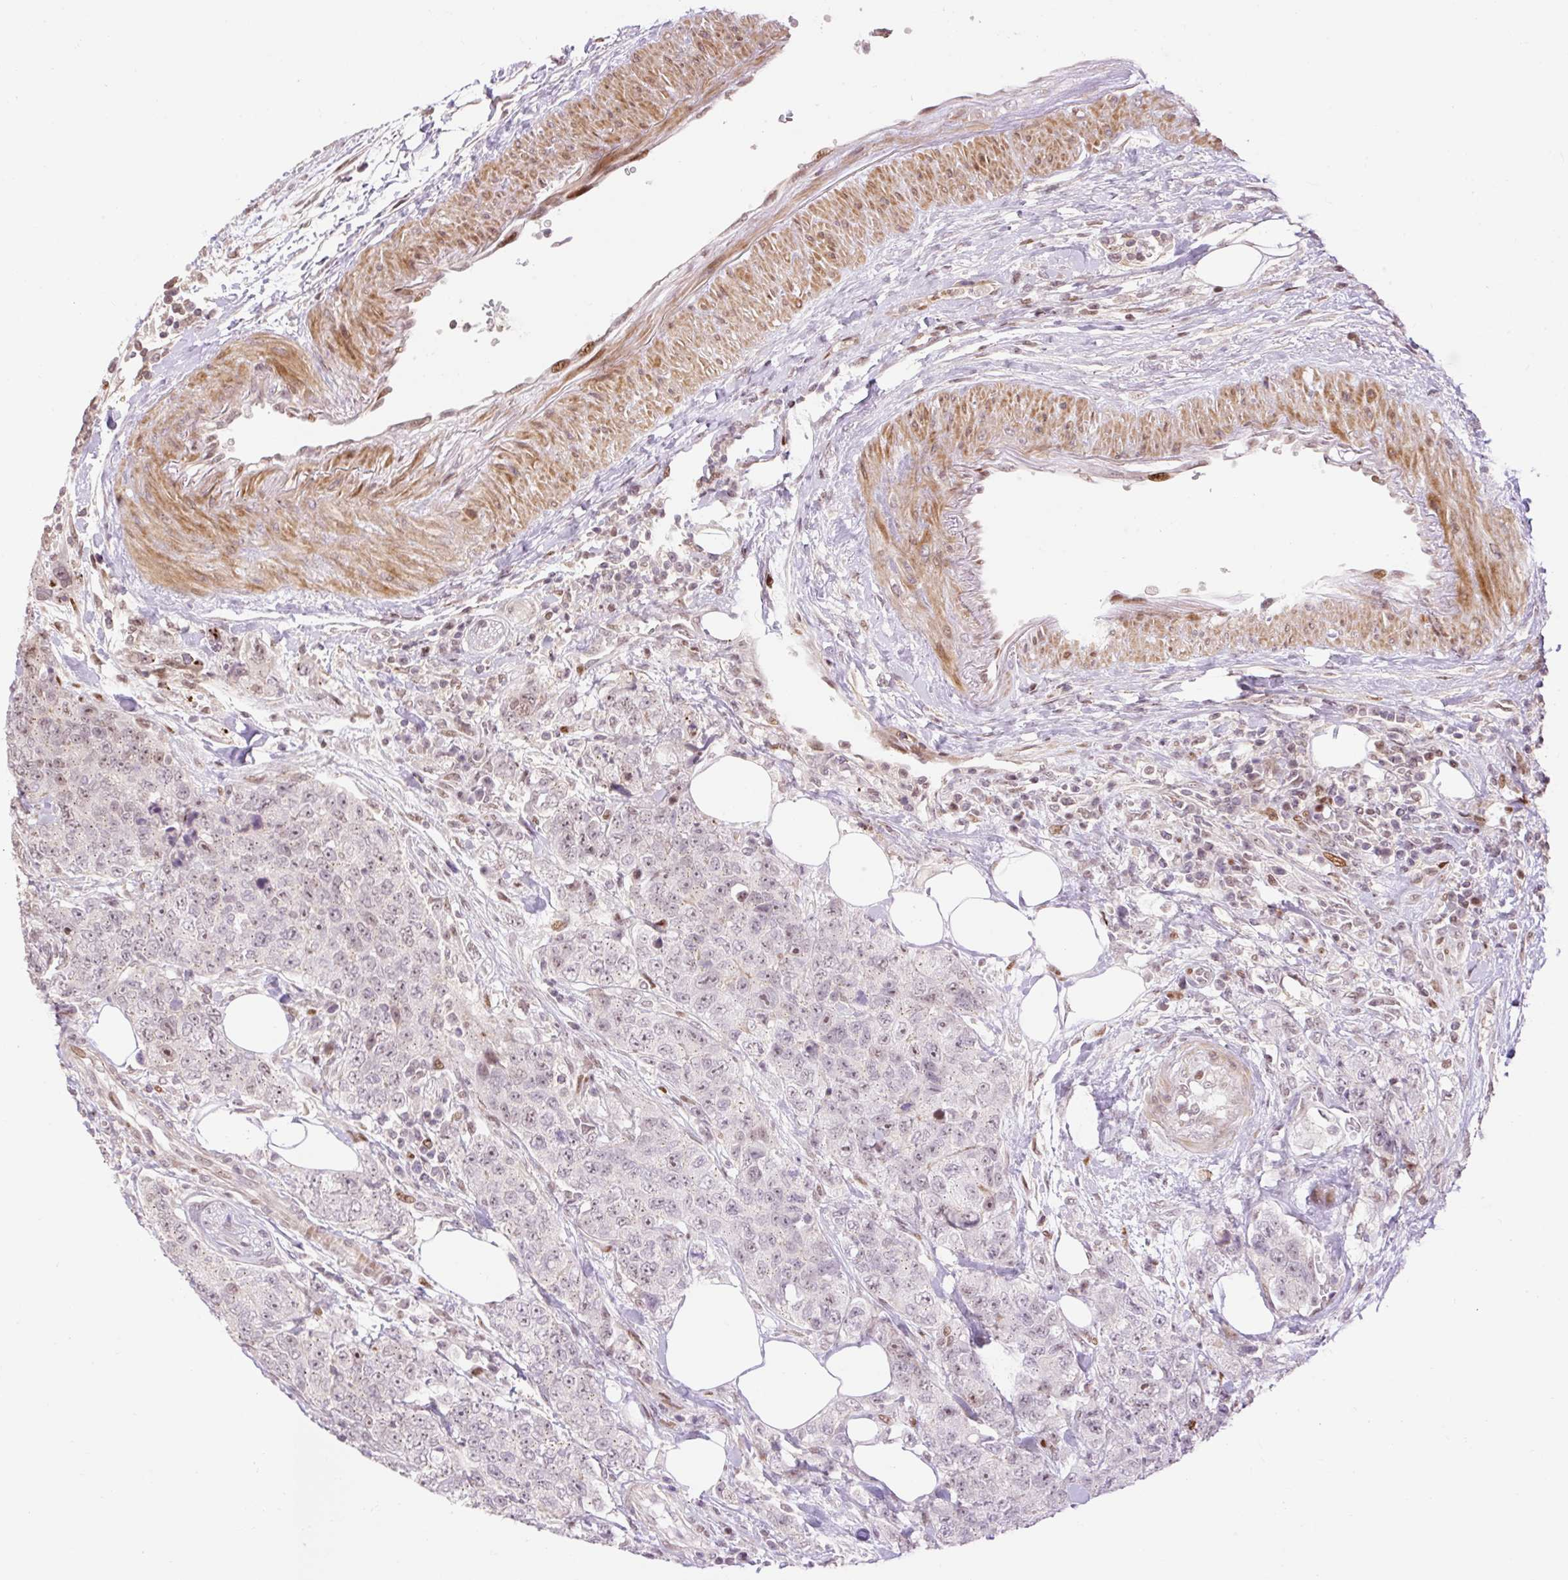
{"staining": {"intensity": "weak", "quantity": "25%-75%", "location": "nuclear"}, "tissue": "urothelial cancer", "cell_type": "Tumor cells", "image_type": "cancer", "snomed": [{"axis": "morphology", "description": "Urothelial carcinoma, High grade"}, {"axis": "topography", "description": "Urinary bladder"}], "caption": "High-grade urothelial carcinoma stained with DAB immunohistochemistry displays low levels of weak nuclear expression in about 25%-75% of tumor cells. (Brightfield microscopy of DAB IHC at high magnification).", "gene": "RIPPLY3", "patient": {"sex": "female", "age": 78}}